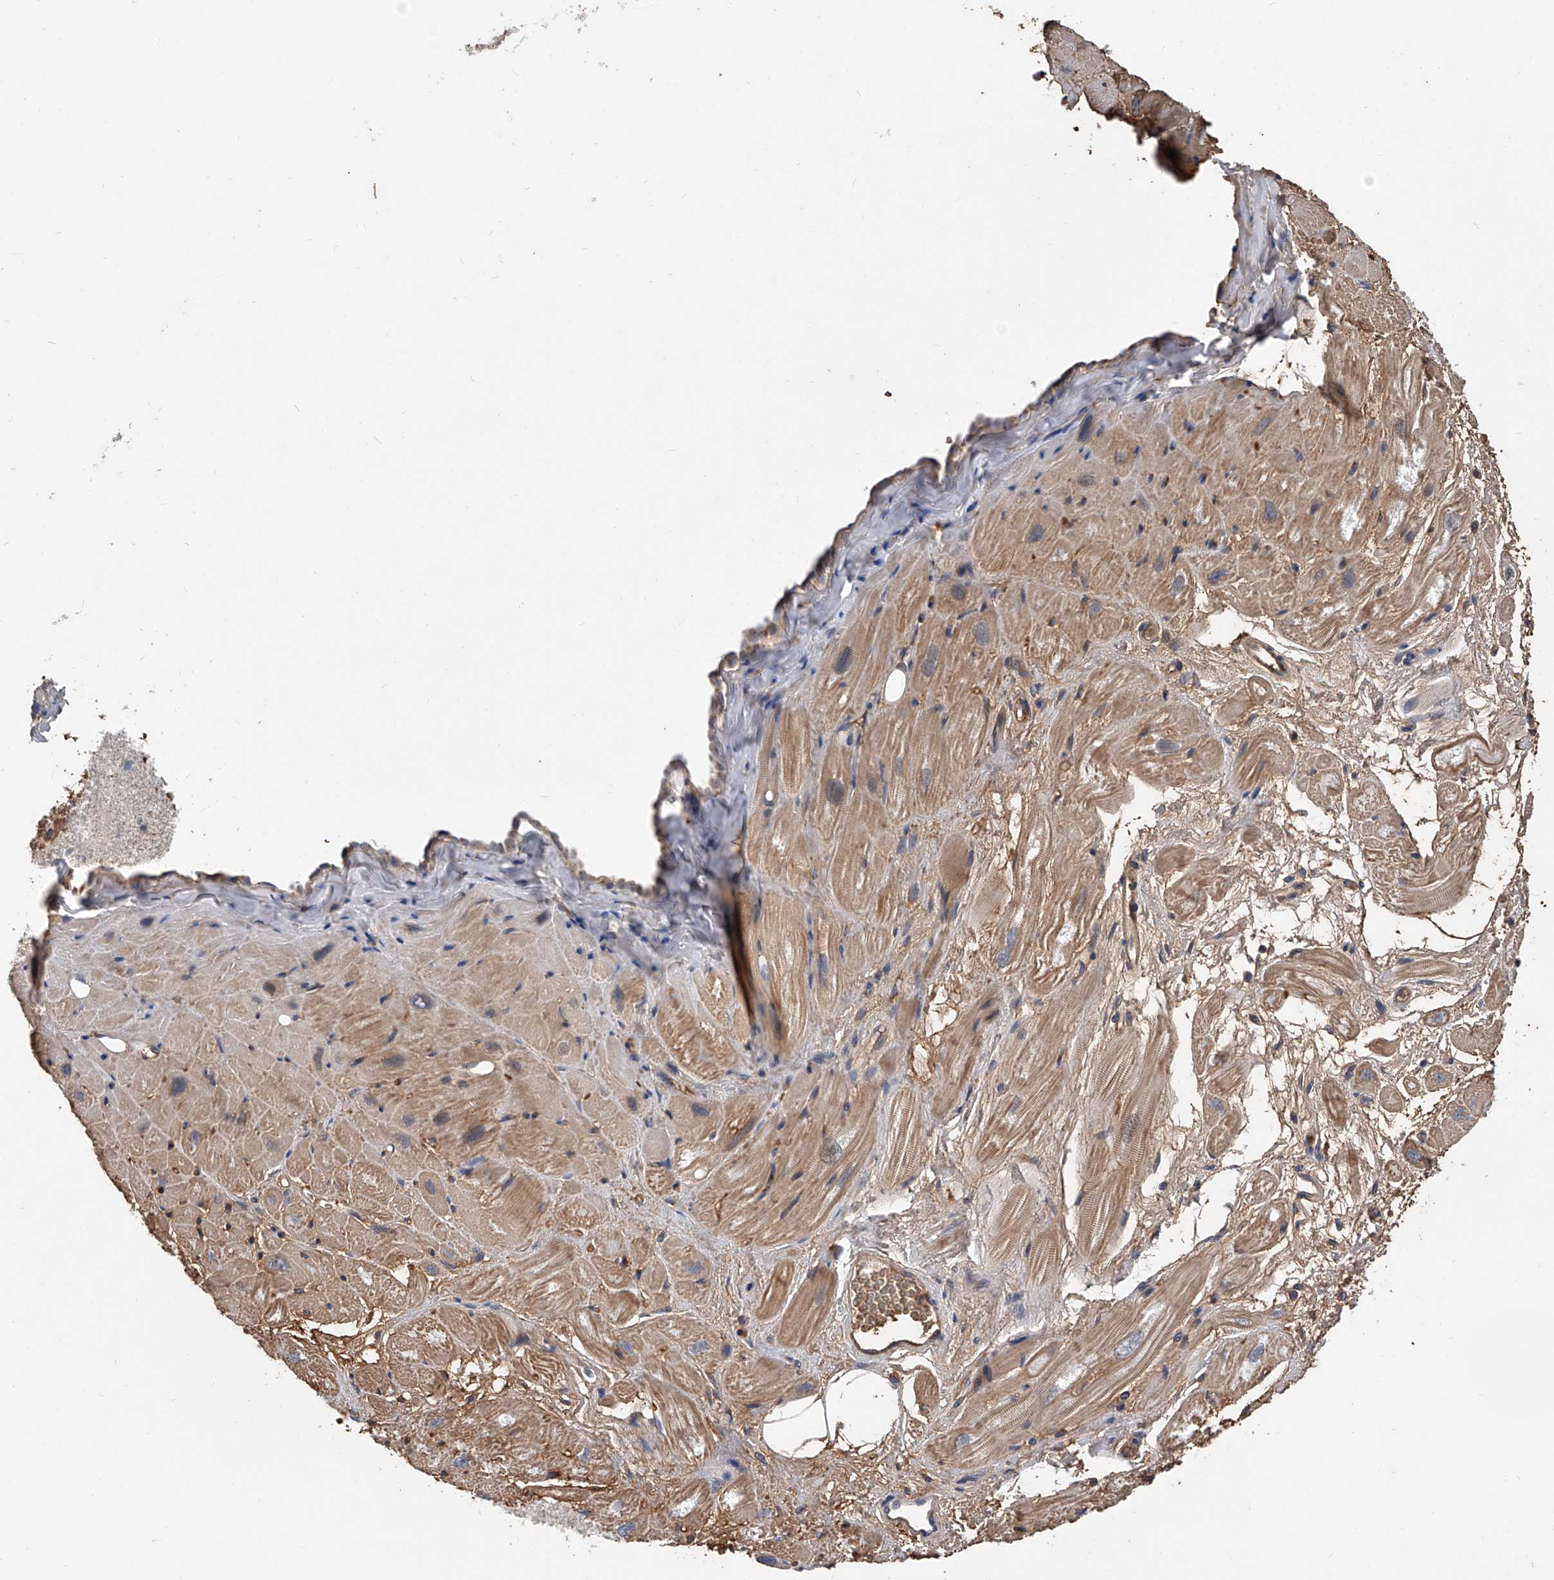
{"staining": {"intensity": "moderate", "quantity": "25%-75%", "location": "cytoplasmic/membranous"}, "tissue": "heart muscle", "cell_type": "Cardiomyocytes", "image_type": "normal", "snomed": [{"axis": "morphology", "description": "Normal tissue, NOS"}, {"axis": "topography", "description": "Heart"}], "caption": "Cardiomyocytes show medium levels of moderate cytoplasmic/membranous staining in about 25%-75% of cells in normal heart muscle. (DAB (3,3'-diaminobenzidine) IHC with brightfield microscopy, high magnification).", "gene": "ZNF25", "patient": {"sex": "male", "age": 50}}